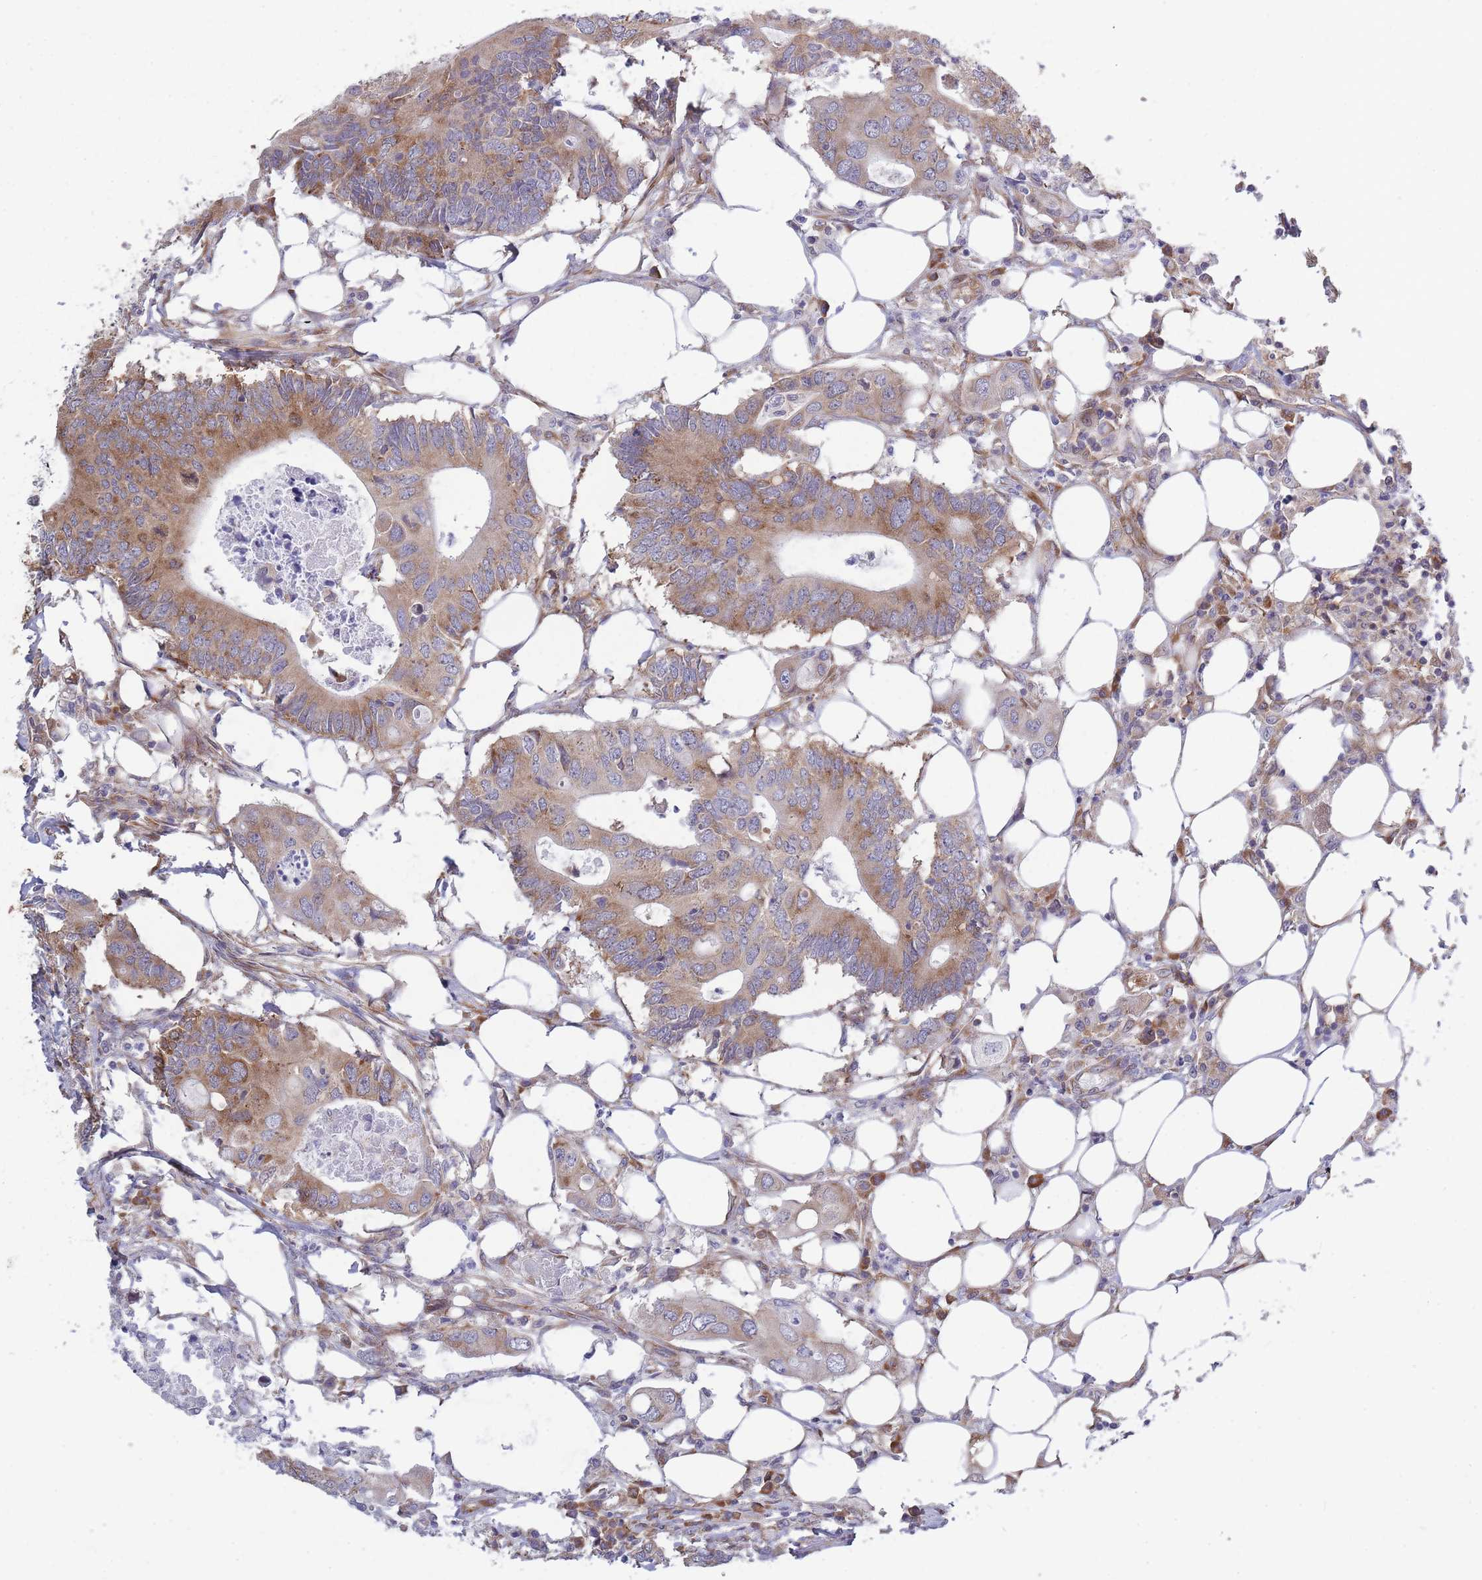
{"staining": {"intensity": "moderate", "quantity": ">75%", "location": "cytoplasmic/membranous"}, "tissue": "colorectal cancer", "cell_type": "Tumor cells", "image_type": "cancer", "snomed": [{"axis": "morphology", "description": "Adenocarcinoma, NOS"}, {"axis": "topography", "description": "Colon"}], "caption": "Immunohistochemical staining of human colorectal adenocarcinoma displays moderate cytoplasmic/membranous protein positivity in approximately >75% of tumor cells.", "gene": "CCDC124", "patient": {"sex": "male", "age": 71}}